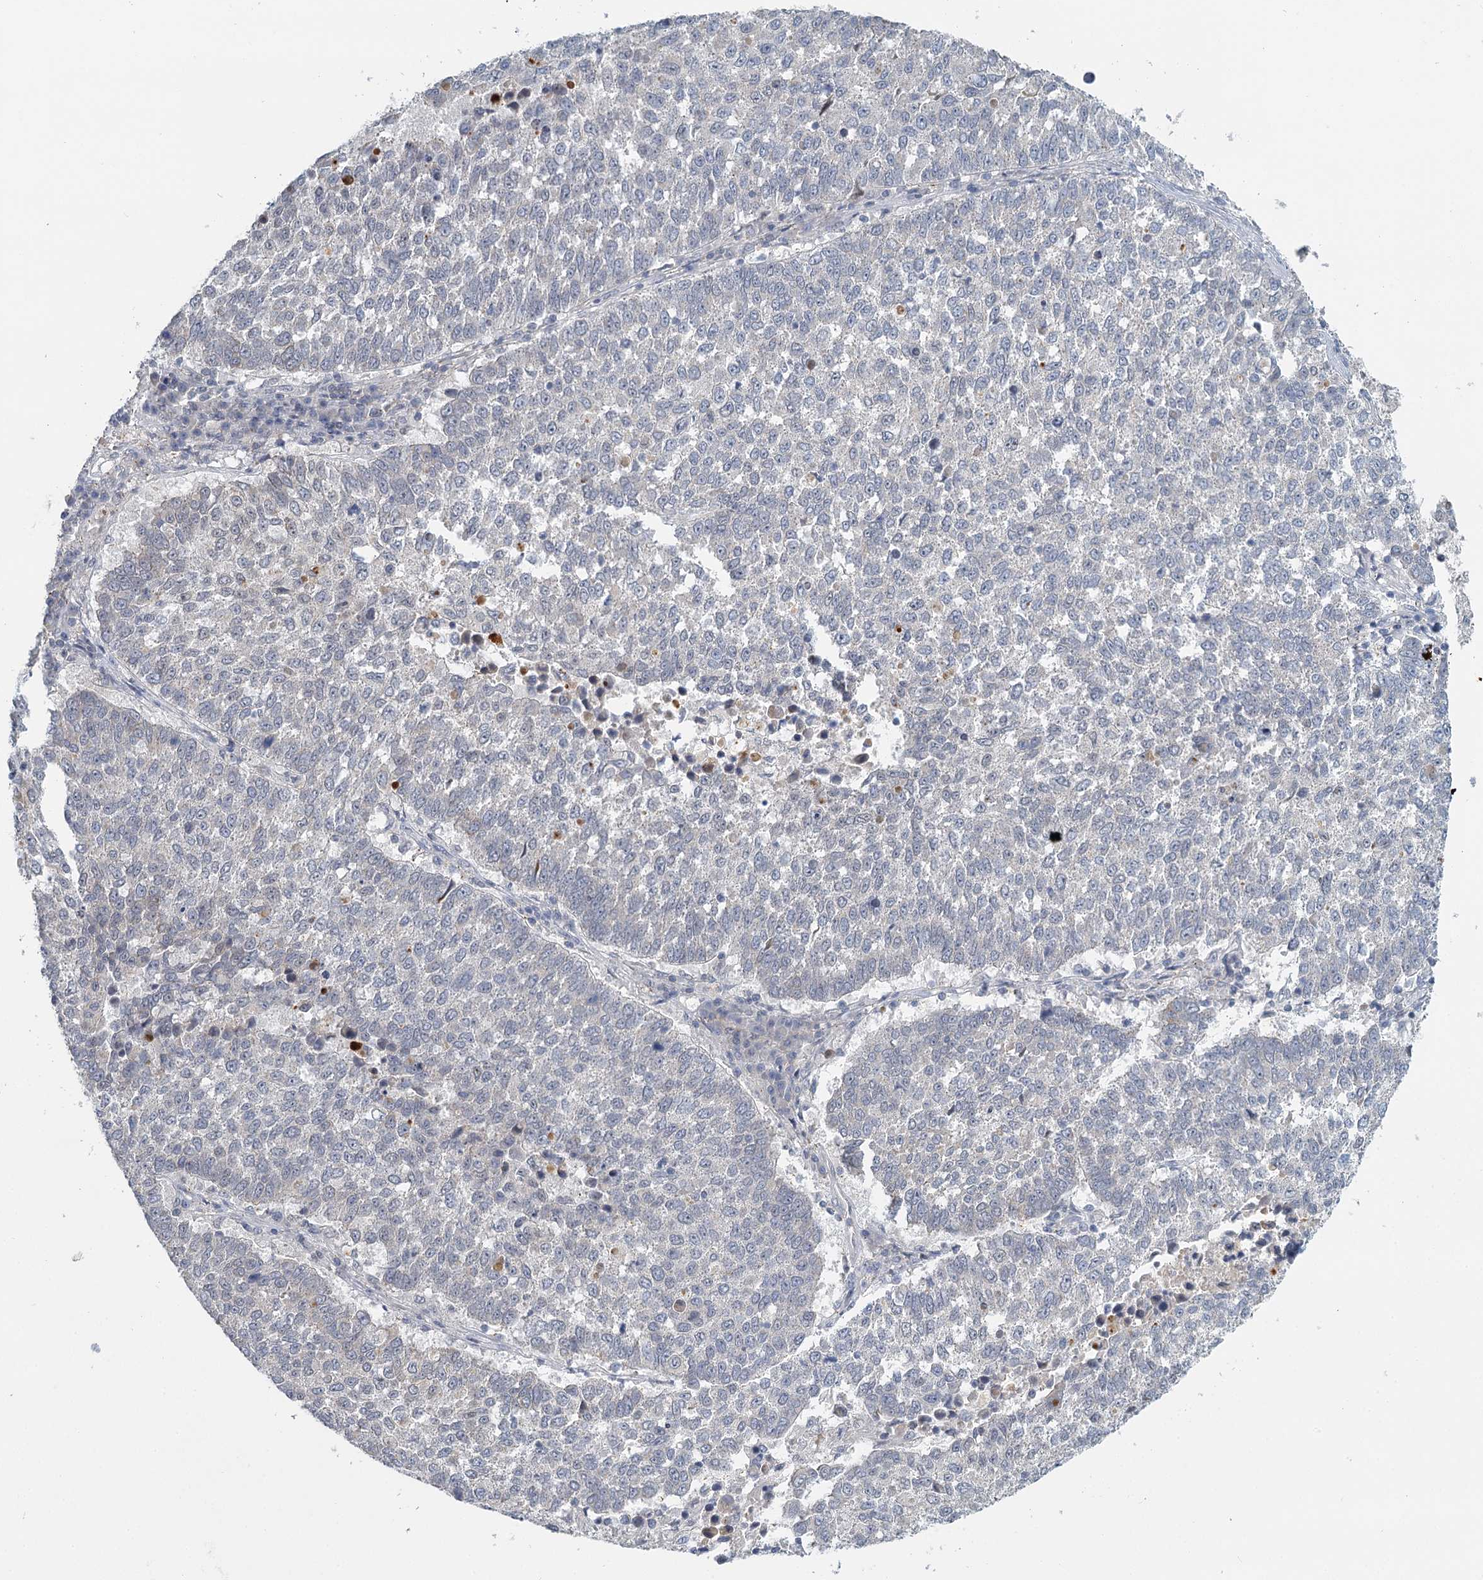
{"staining": {"intensity": "negative", "quantity": "none", "location": "none"}, "tissue": "lung cancer", "cell_type": "Tumor cells", "image_type": "cancer", "snomed": [{"axis": "morphology", "description": "Squamous cell carcinoma, NOS"}, {"axis": "topography", "description": "Lung"}], "caption": "IHC of squamous cell carcinoma (lung) reveals no staining in tumor cells.", "gene": "GPATCH11", "patient": {"sex": "male", "age": 73}}